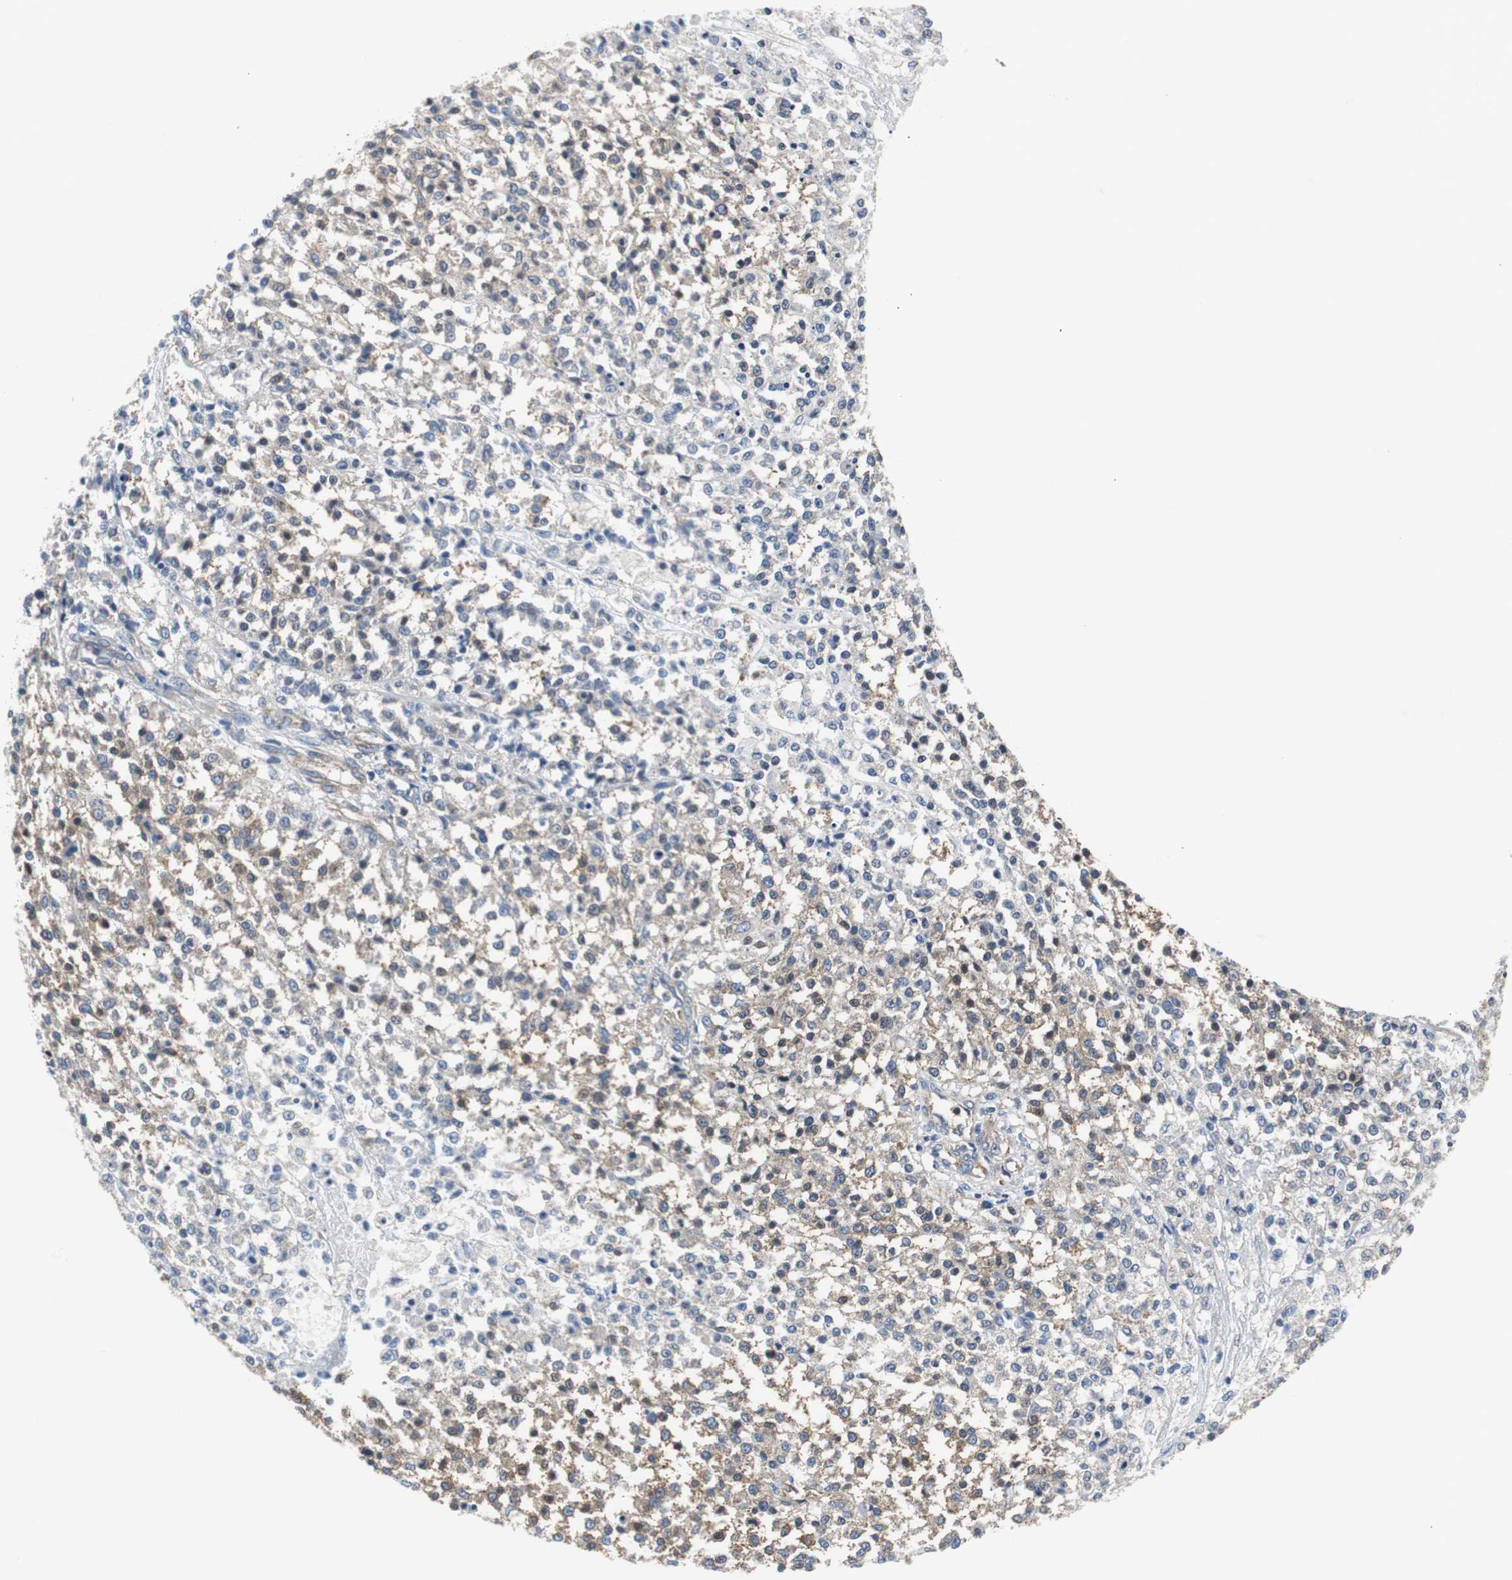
{"staining": {"intensity": "moderate", "quantity": ">75%", "location": "cytoplasmic/membranous"}, "tissue": "testis cancer", "cell_type": "Tumor cells", "image_type": "cancer", "snomed": [{"axis": "morphology", "description": "Seminoma, NOS"}, {"axis": "topography", "description": "Testis"}], "caption": "High-magnification brightfield microscopy of testis cancer (seminoma) stained with DAB (brown) and counterstained with hematoxylin (blue). tumor cells exhibit moderate cytoplasmic/membranous staining is appreciated in approximately>75% of cells. The protein of interest is stained brown, and the nuclei are stained in blue (DAB IHC with brightfield microscopy, high magnification).", "gene": "BRAF", "patient": {"sex": "male", "age": 59}}